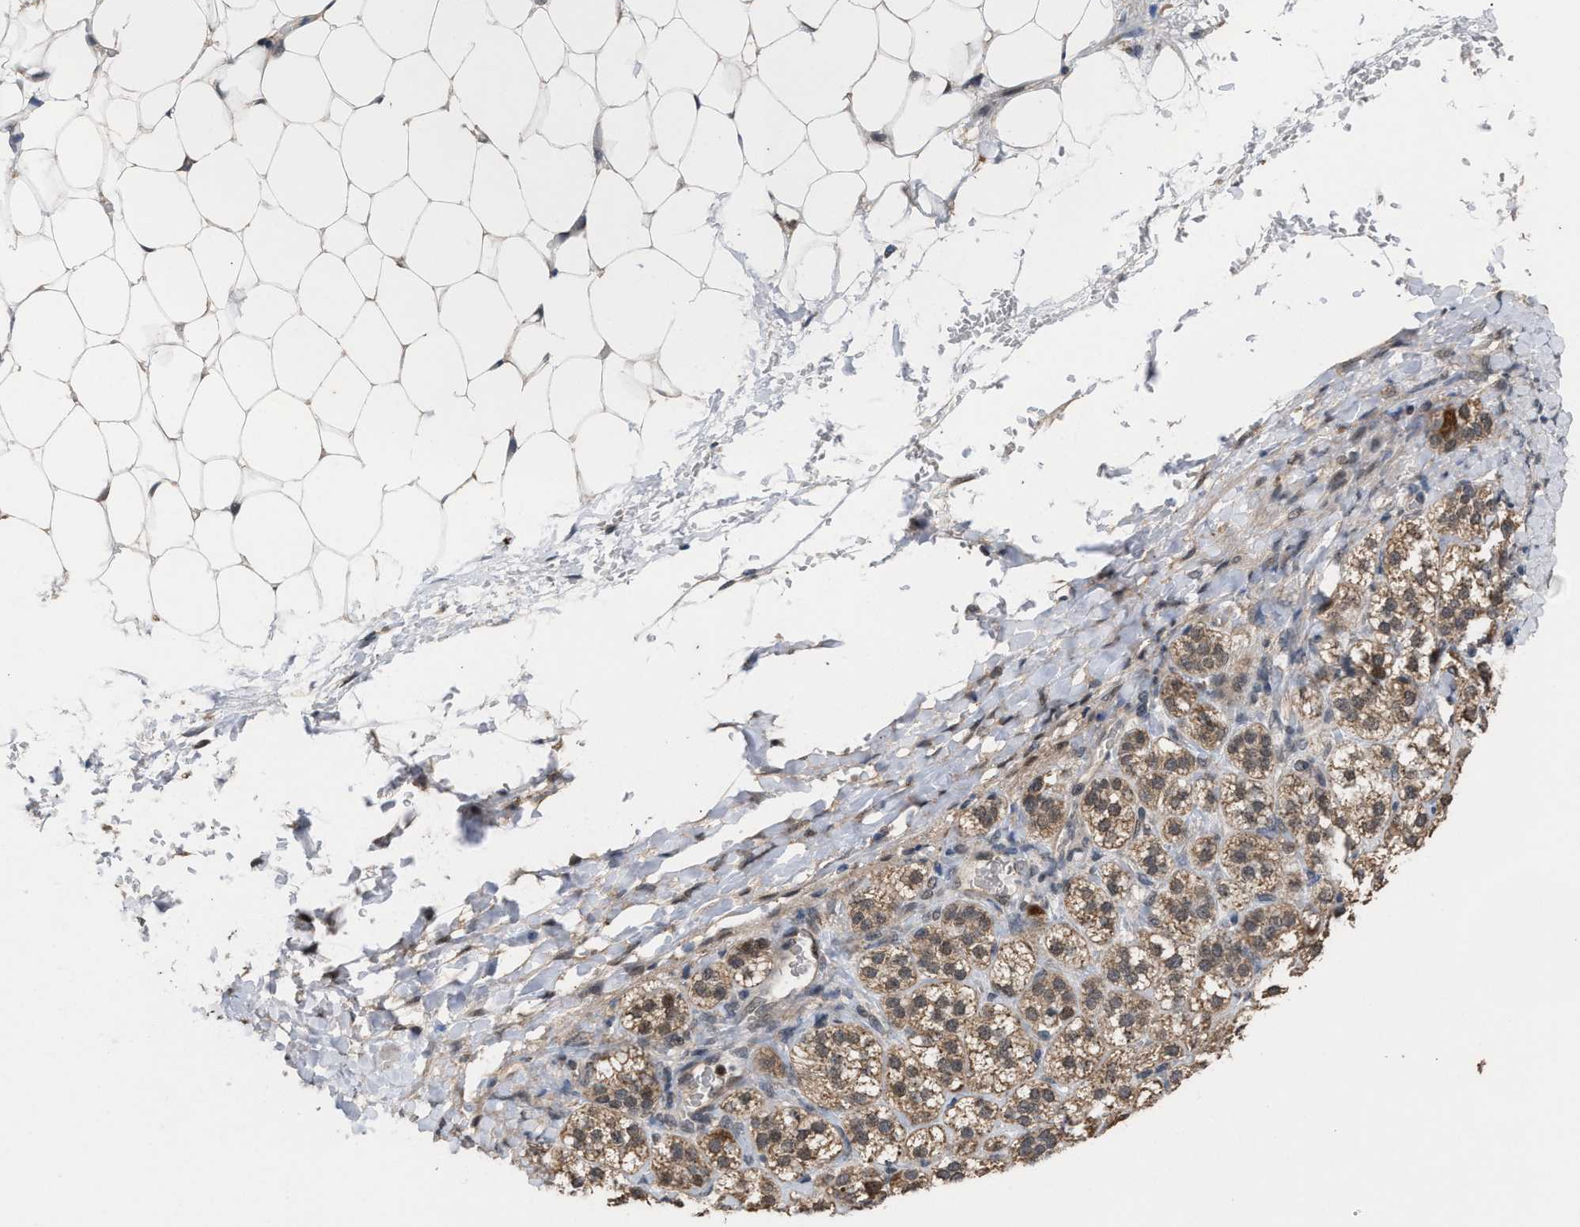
{"staining": {"intensity": "moderate", "quantity": ">75%", "location": "cytoplasmic/membranous,nuclear"}, "tissue": "adrenal gland", "cell_type": "Glandular cells", "image_type": "normal", "snomed": [{"axis": "morphology", "description": "Normal tissue, NOS"}, {"axis": "topography", "description": "Adrenal gland"}], "caption": "Immunohistochemistry (IHC) staining of normal adrenal gland, which shows medium levels of moderate cytoplasmic/membranous,nuclear positivity in about >75% of glandular cells indicating moderate cytoplasmic/membranous,nuclear protein expression. The staining was performed using DAB (3,3'-diaminobenzidine) (brown) for protein detection and nuclei were counterstained in hematoxylin (blue).", "gene": "C9orf78", "patient": {"sex": "female", "age": 44}}